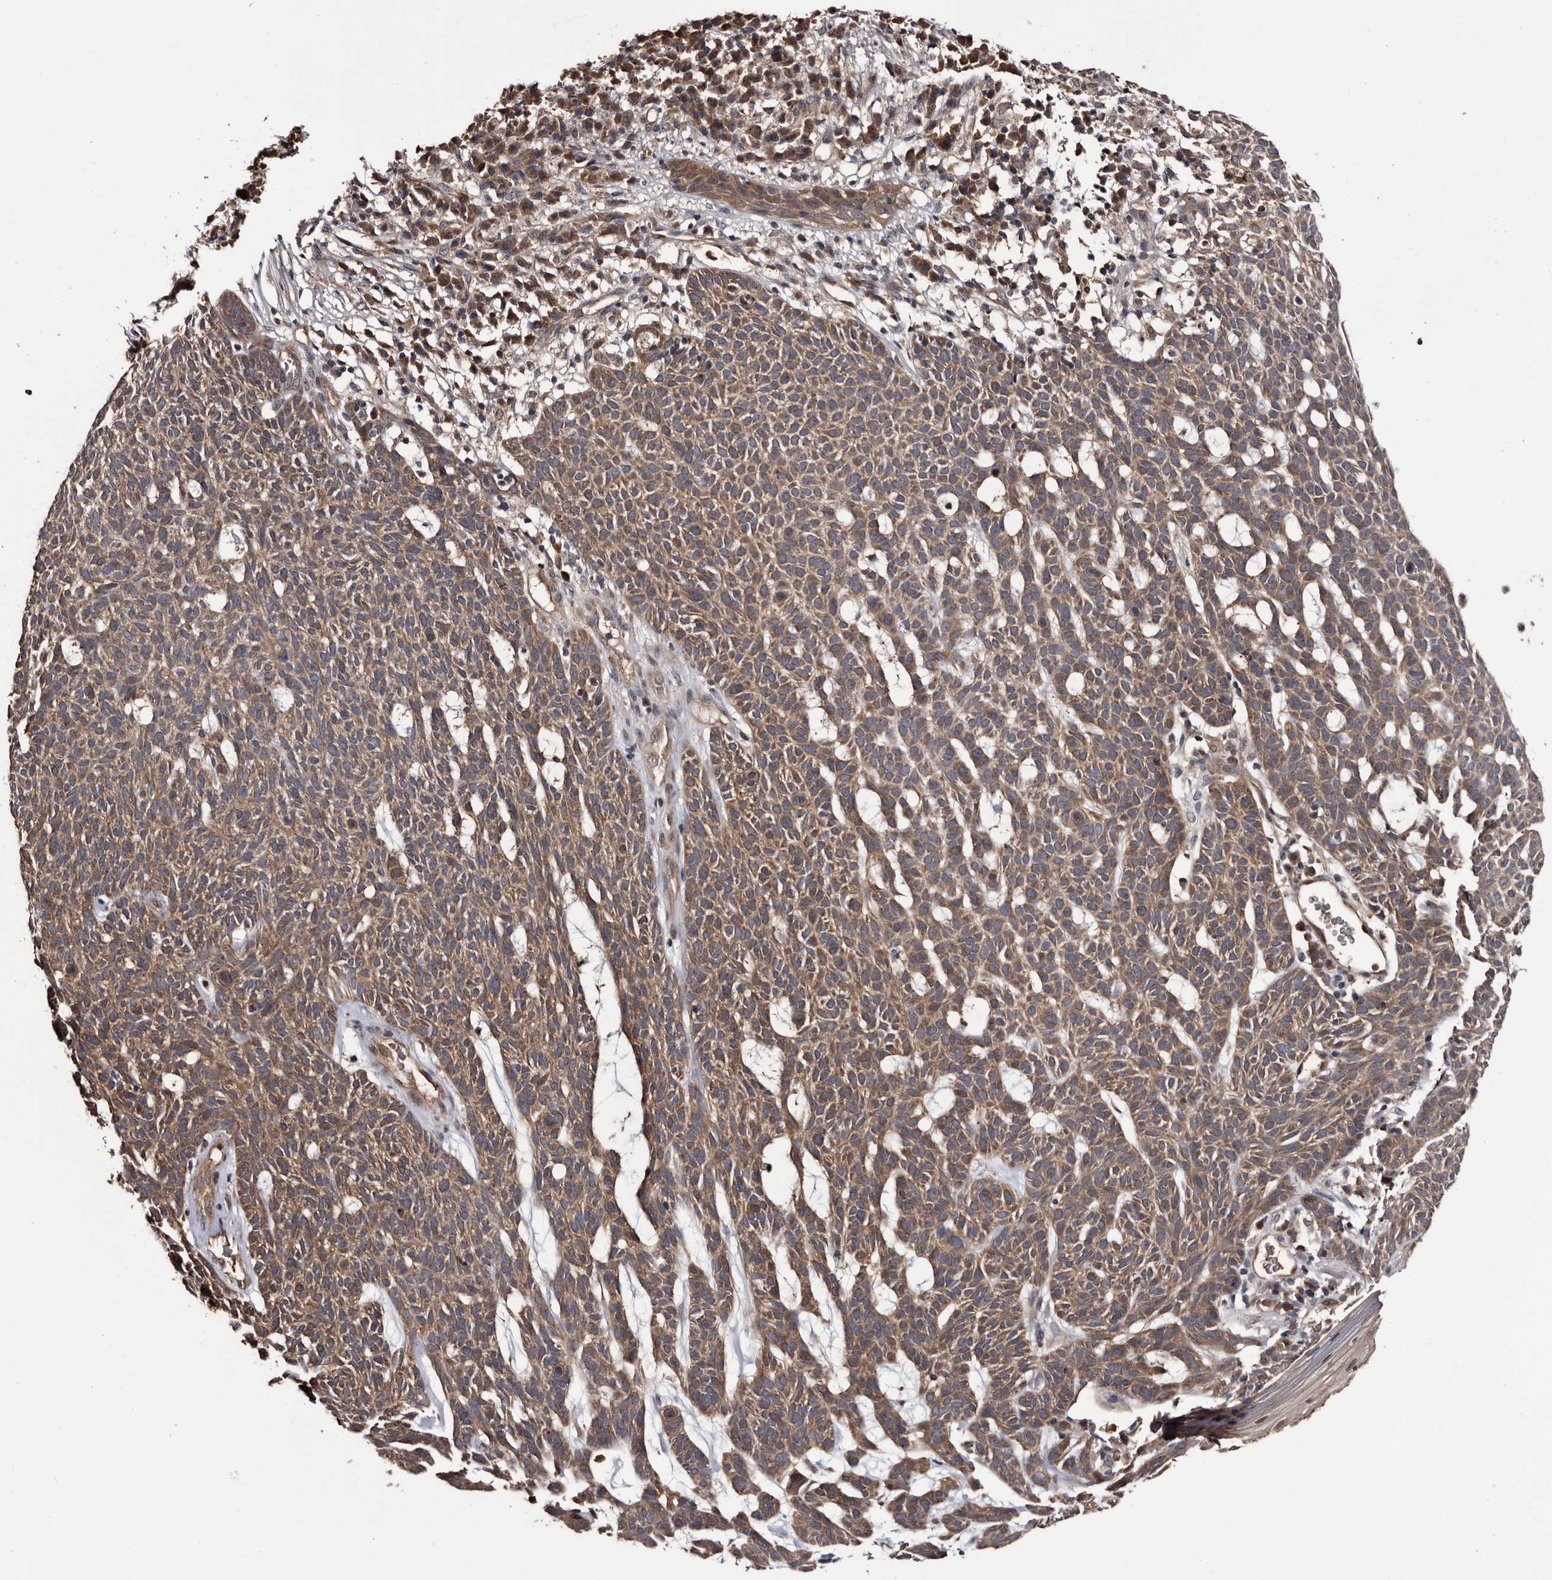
{"staining": {"intensity": "moderate", "quantity": ">75%", "location": "cytoplasmic/membranous"}, "tissue": "skin cancer", "cell_type": "Tumor cells", "image_type": "cancer", "snomed": [{"axis": "morphology", "description": "Squamous cell carcinoma, NOS"}, {"axis": "topography", "description": "Skin"}], "caption": "Immunohistochemistry (IHC) of skin squamous cell carcinoma shows medium levels of moderate cytoplasmic/membranous staining in about >75% of tumor cells.", "gene": "TTI2", "patient": {"sex": "female", "age": 90}}